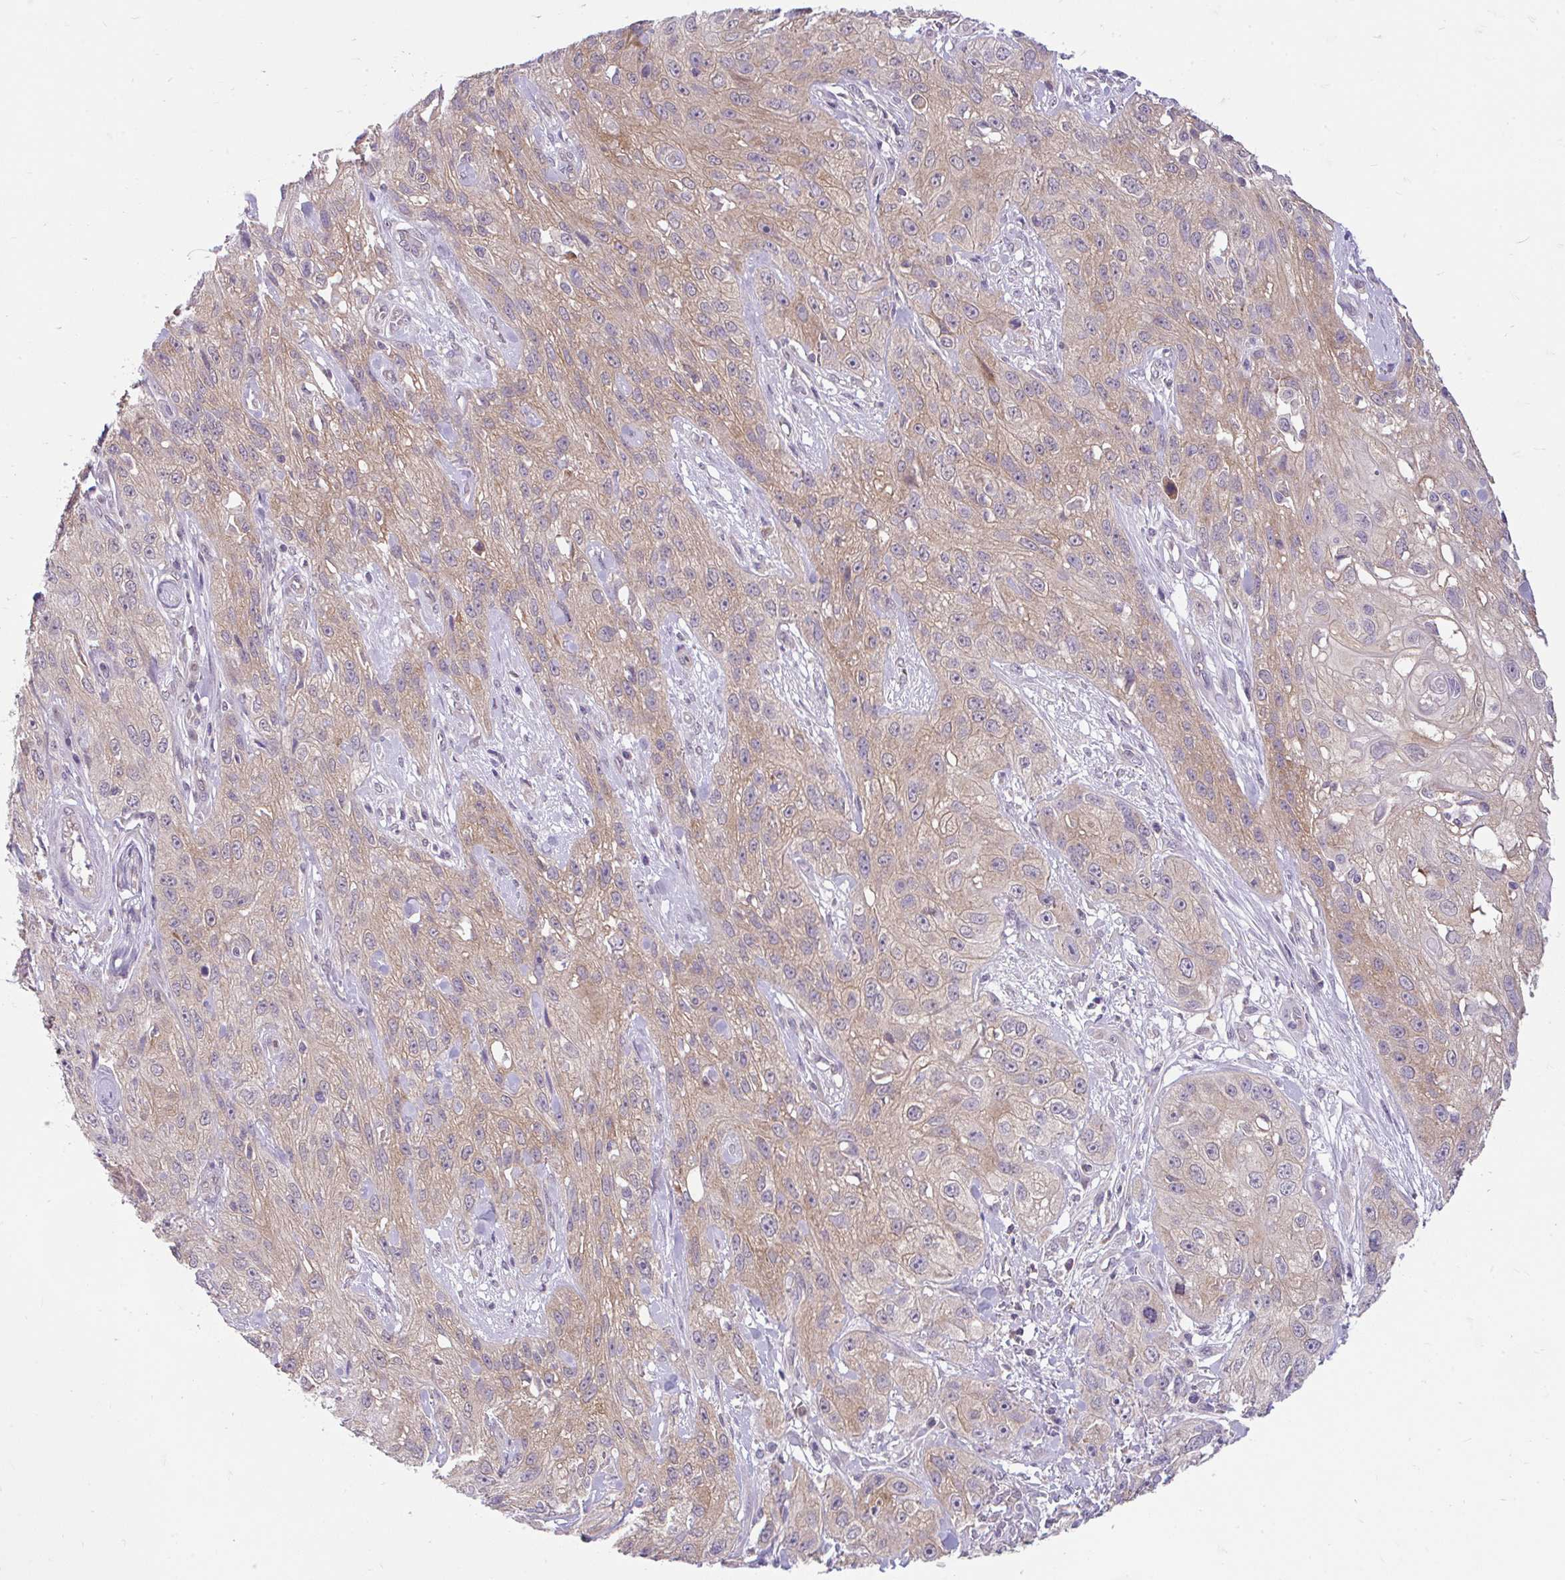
{"staining": {"intensity": "weak", "quantity": "25%-75%", "location": "cytoplasmic/membranous"}, "tissue": "skin cancer", "cell_type": "Tumor cells", "image_type": "cancer", "snomed": [{"axis": "morphology", "description": "Squamous cell carcinoma, NOS"}, {"axis": "topography", "description": "Skin"}, {"axis": "topography", "description": "Vulva"}], "caption": "Immunohistochemistry (IHC) (DAB (3,3'-diaminobenzidine)) staining of squamous cell carcinoma (skin) displays weak cytoplasmic/membranous protein staining in about 25%-75% of tumor cells.", "gene": "RALBP1", "patient": {"sex": "female", "age": 86}}